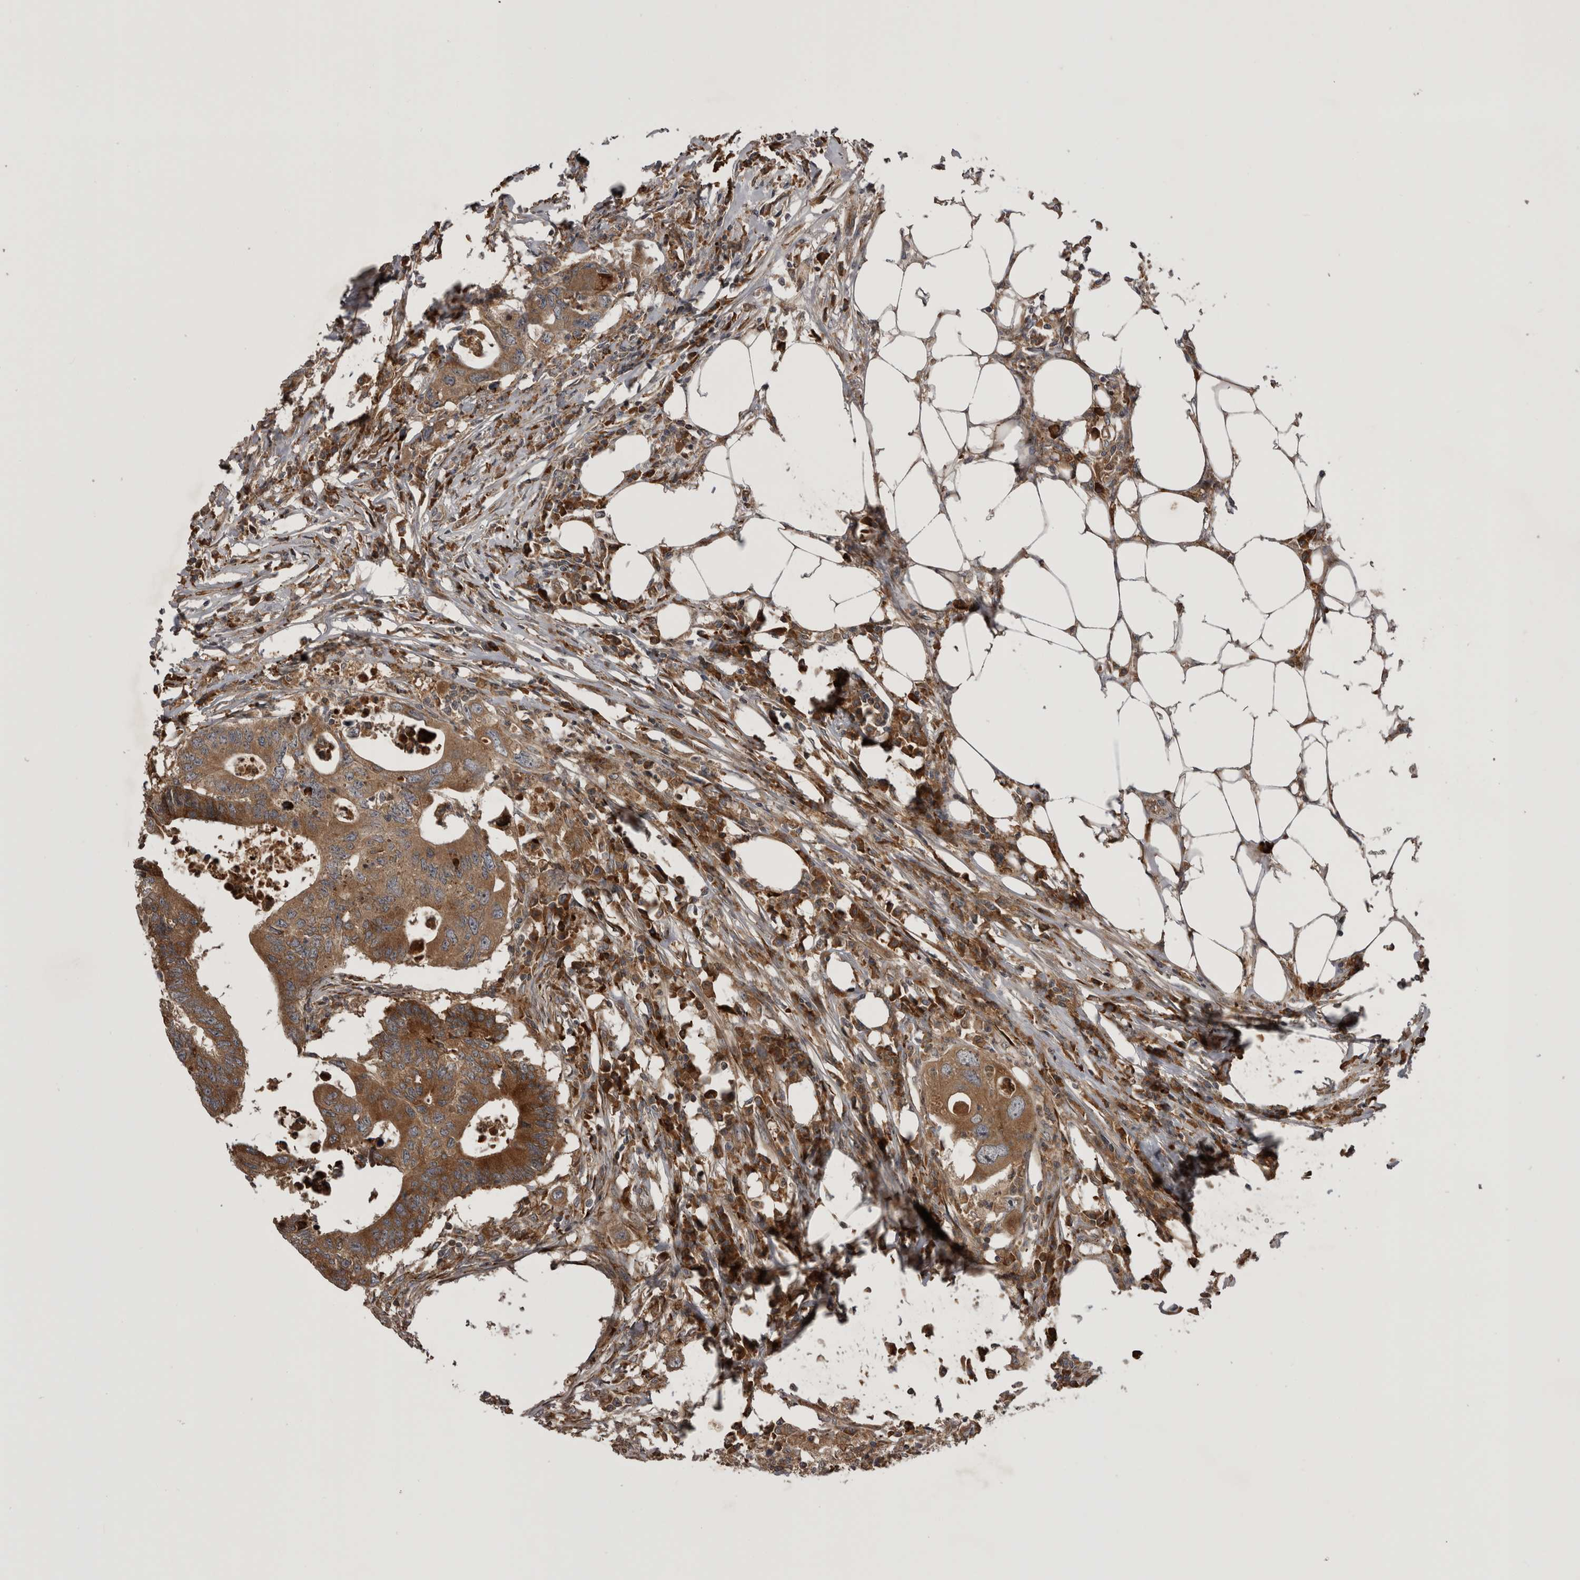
{"staining": {"intensity": "moderate", "quantity": ">75%", "location": "cytoplasmic/membranous"}, "tissue": "colorectal cancer", "cell_type": "Tumor cells", "image_type": "cancer", "snomed": [{"axis": "morphology", "description": "Adenocarcinoma, NOS"}, {"axis": "topography", "description": "Colon"}], "caption": "Protein analysis of adenocarcinoma (colorectal) tissue demonstrates moderate cytoplasmic/membranous positivity in approximately >75% of tumor cells. (Brightfield microscopy of DAB IHC at high magnification).", "gene": "RAB3GAP2", "patient": {"sex": "male", "age": 71}}